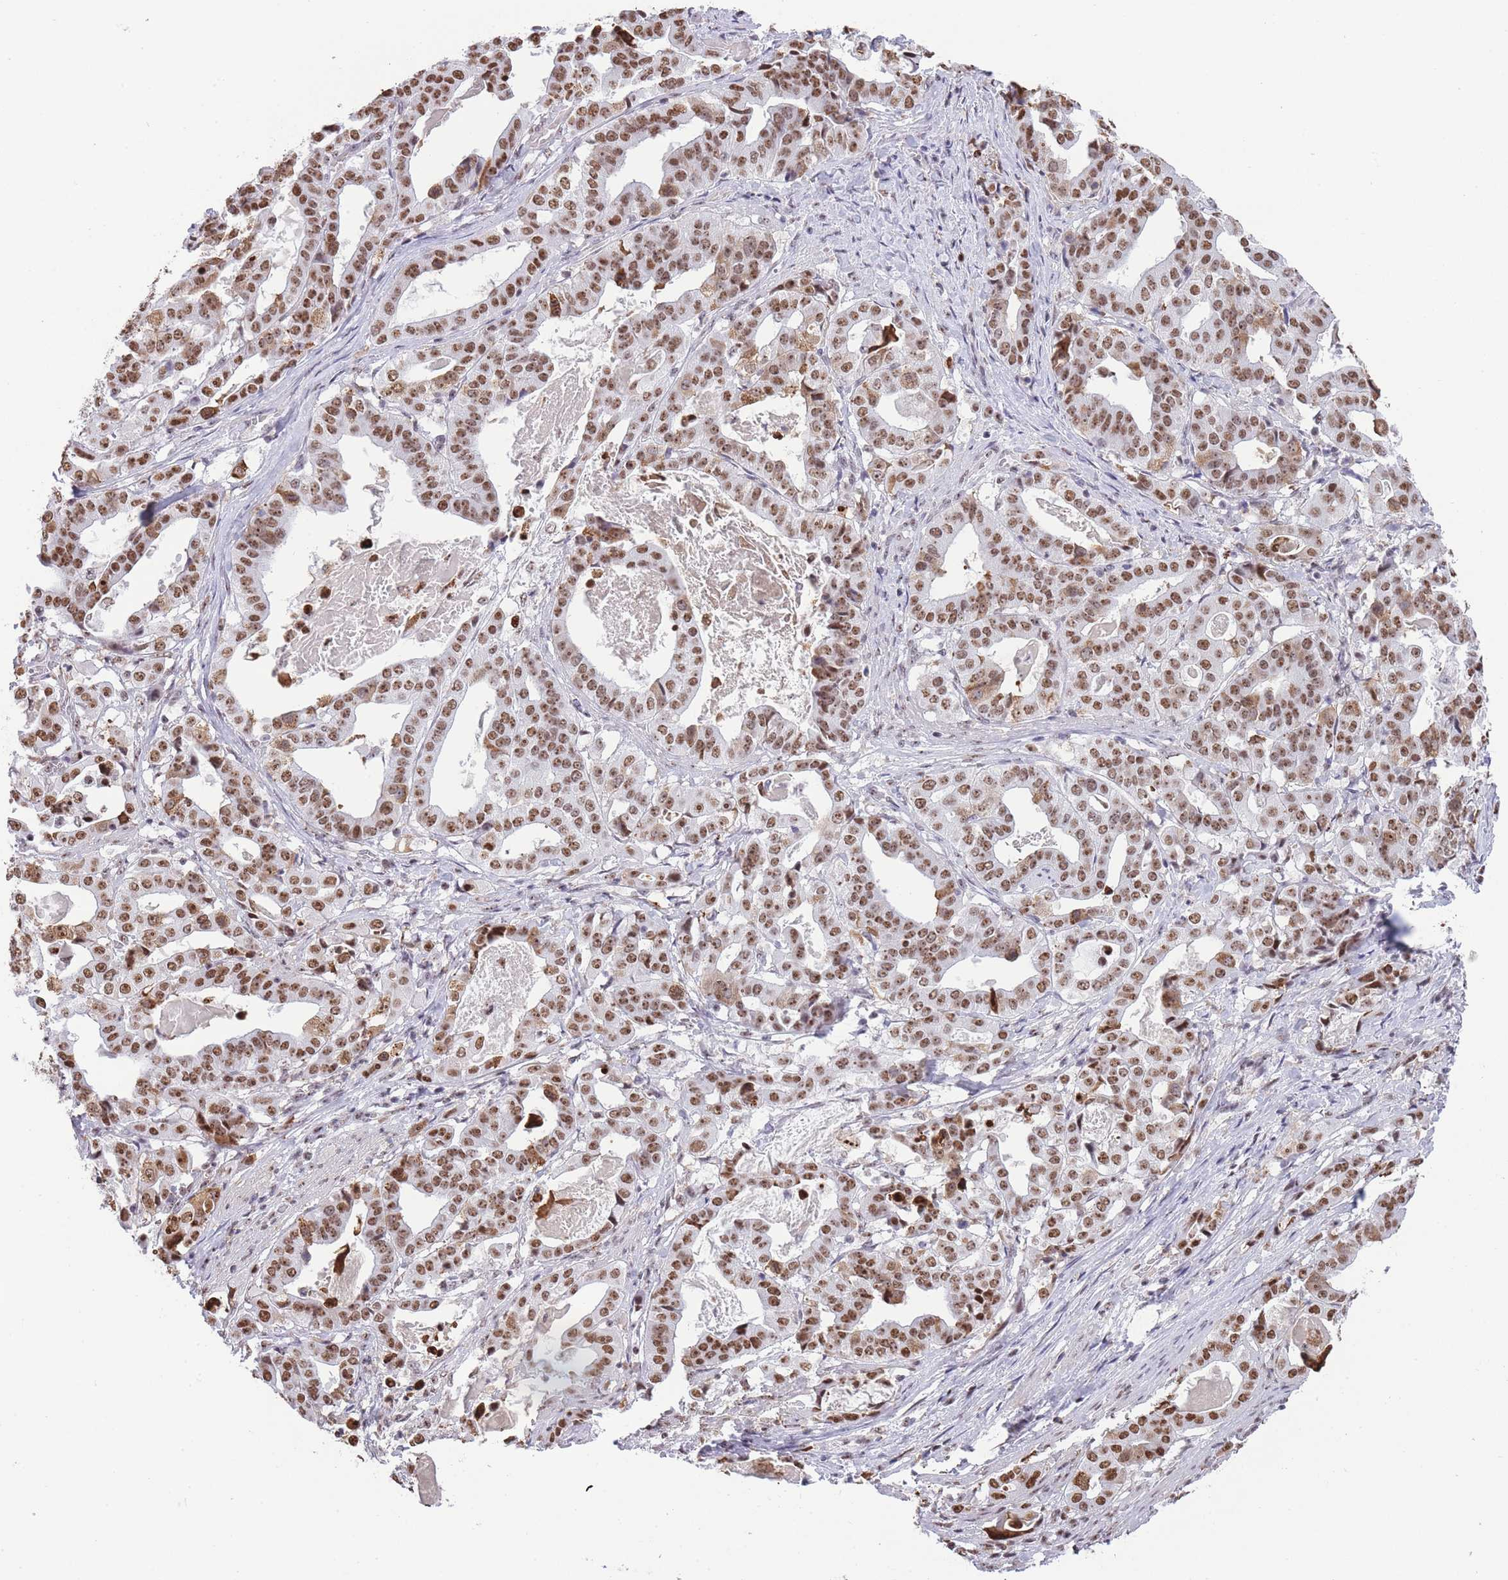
{"staining": {"intensity": "moderate", "quantity": ">75%", "location": "nuclear"}, "tissue": "stomach cancer", "cell_type": "Tumor cells", "image_type": "cancer", "snomed": [{"axis": "morphology", "description": "Adenocarcinoma, NOS"}, {"axis": "topography", "description": "Stomach"}], "caption": "This micrograph exhibits immunohistochemistry staining of stomach cancer (adenocarcinoma), with medium moderate nuclear positivity in approximately >75% of tumor cells.", "gene": "EVC2", "patient": {"sex": "male", "age": 48}}